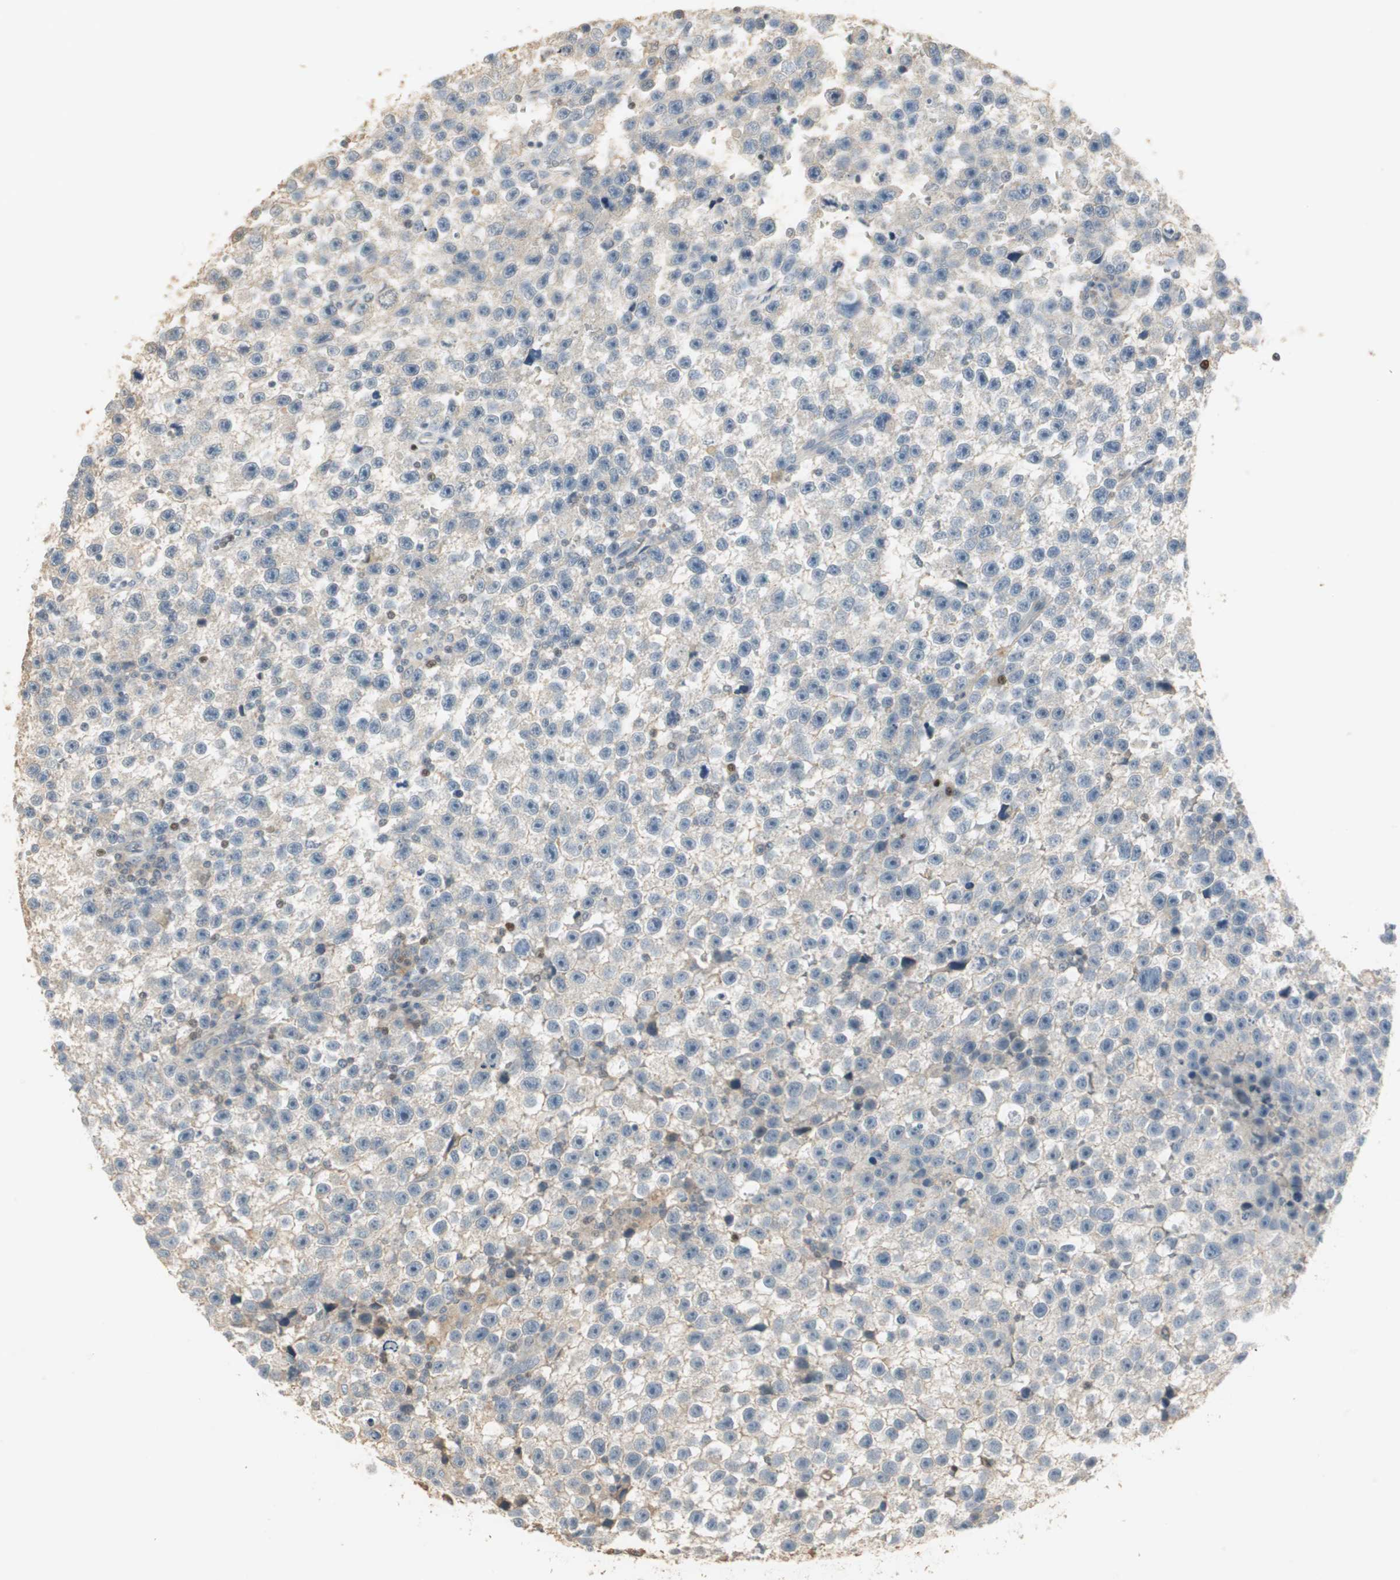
{"staining": {"intensity": "weak", "quantity": "<25%", "location": "cytoplasmic/membranous"}, "tissue": "testis cancer", "cell_type": "Tumor cells", "image_type": "cancer", "snomed": [{"axis": "morphology", "description": "Seminoma, NOS"}, {"axis": "topography", "description": "Testis"}], "caption": "Immunohistochemistry of seminoma (testis) demonstrates no expression in tumor cells.", "gene": "RUNX2", "patient": {"sex": "male", "age": 33}}